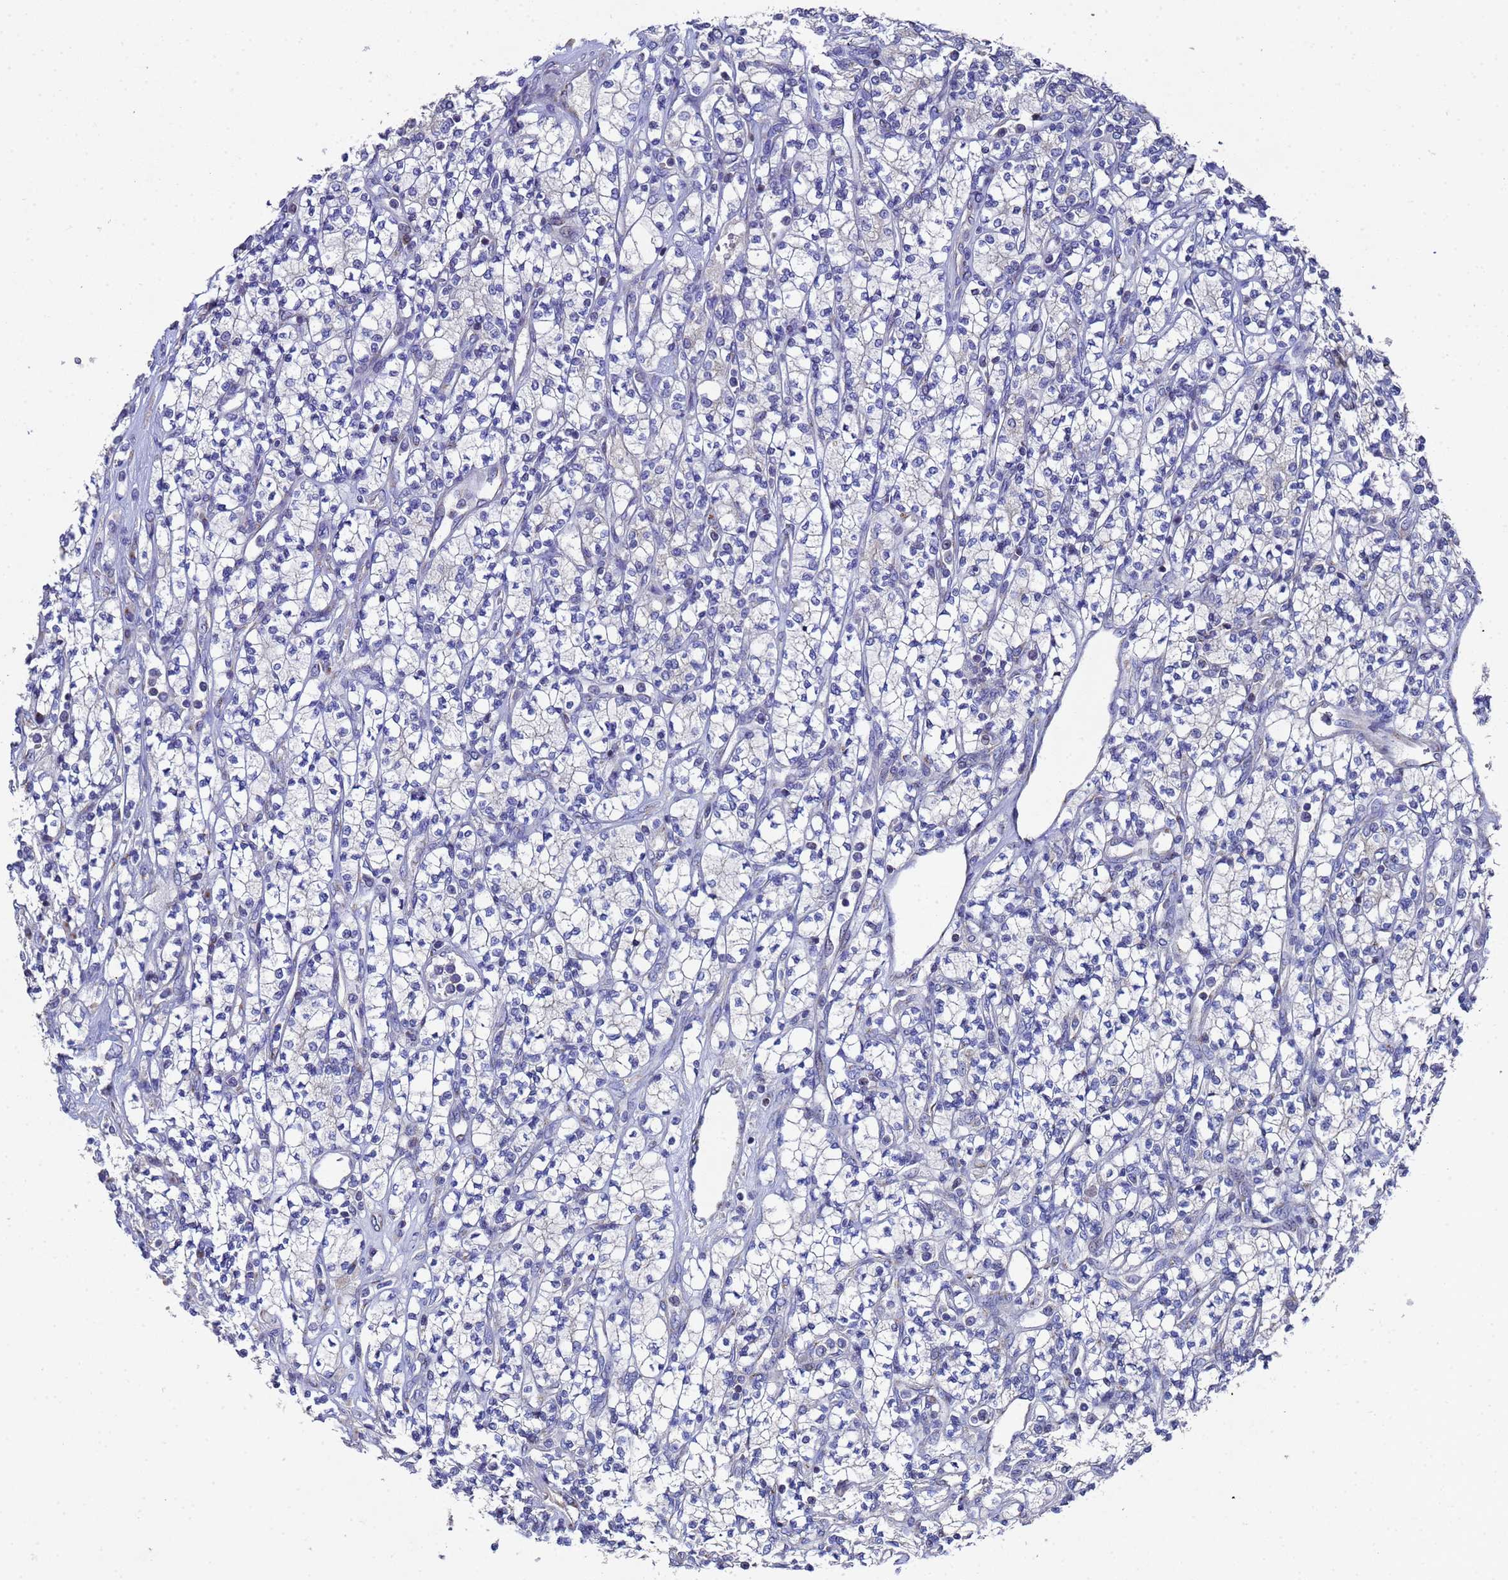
{"staining": {"intensity": "negative", "quantity": "none", "location": "none"}, "tissue": "renal cancer", "cell_type": "Tumor cells", "image_type": "cancer", "snomed": [{"axis": "morphology", "description": "Adenocarcinoma, NOS"}, {"axis": "topography", "description": "Kidney"}], "caption": "Histopathology image shows no protein staining in tumor cells of renal cancer tissue. (DAB (3,3'-diaminobenzidine) IHC, high magnification).", "gene": "NSUN6", "patient": {"sex": "male", "age": 77}}